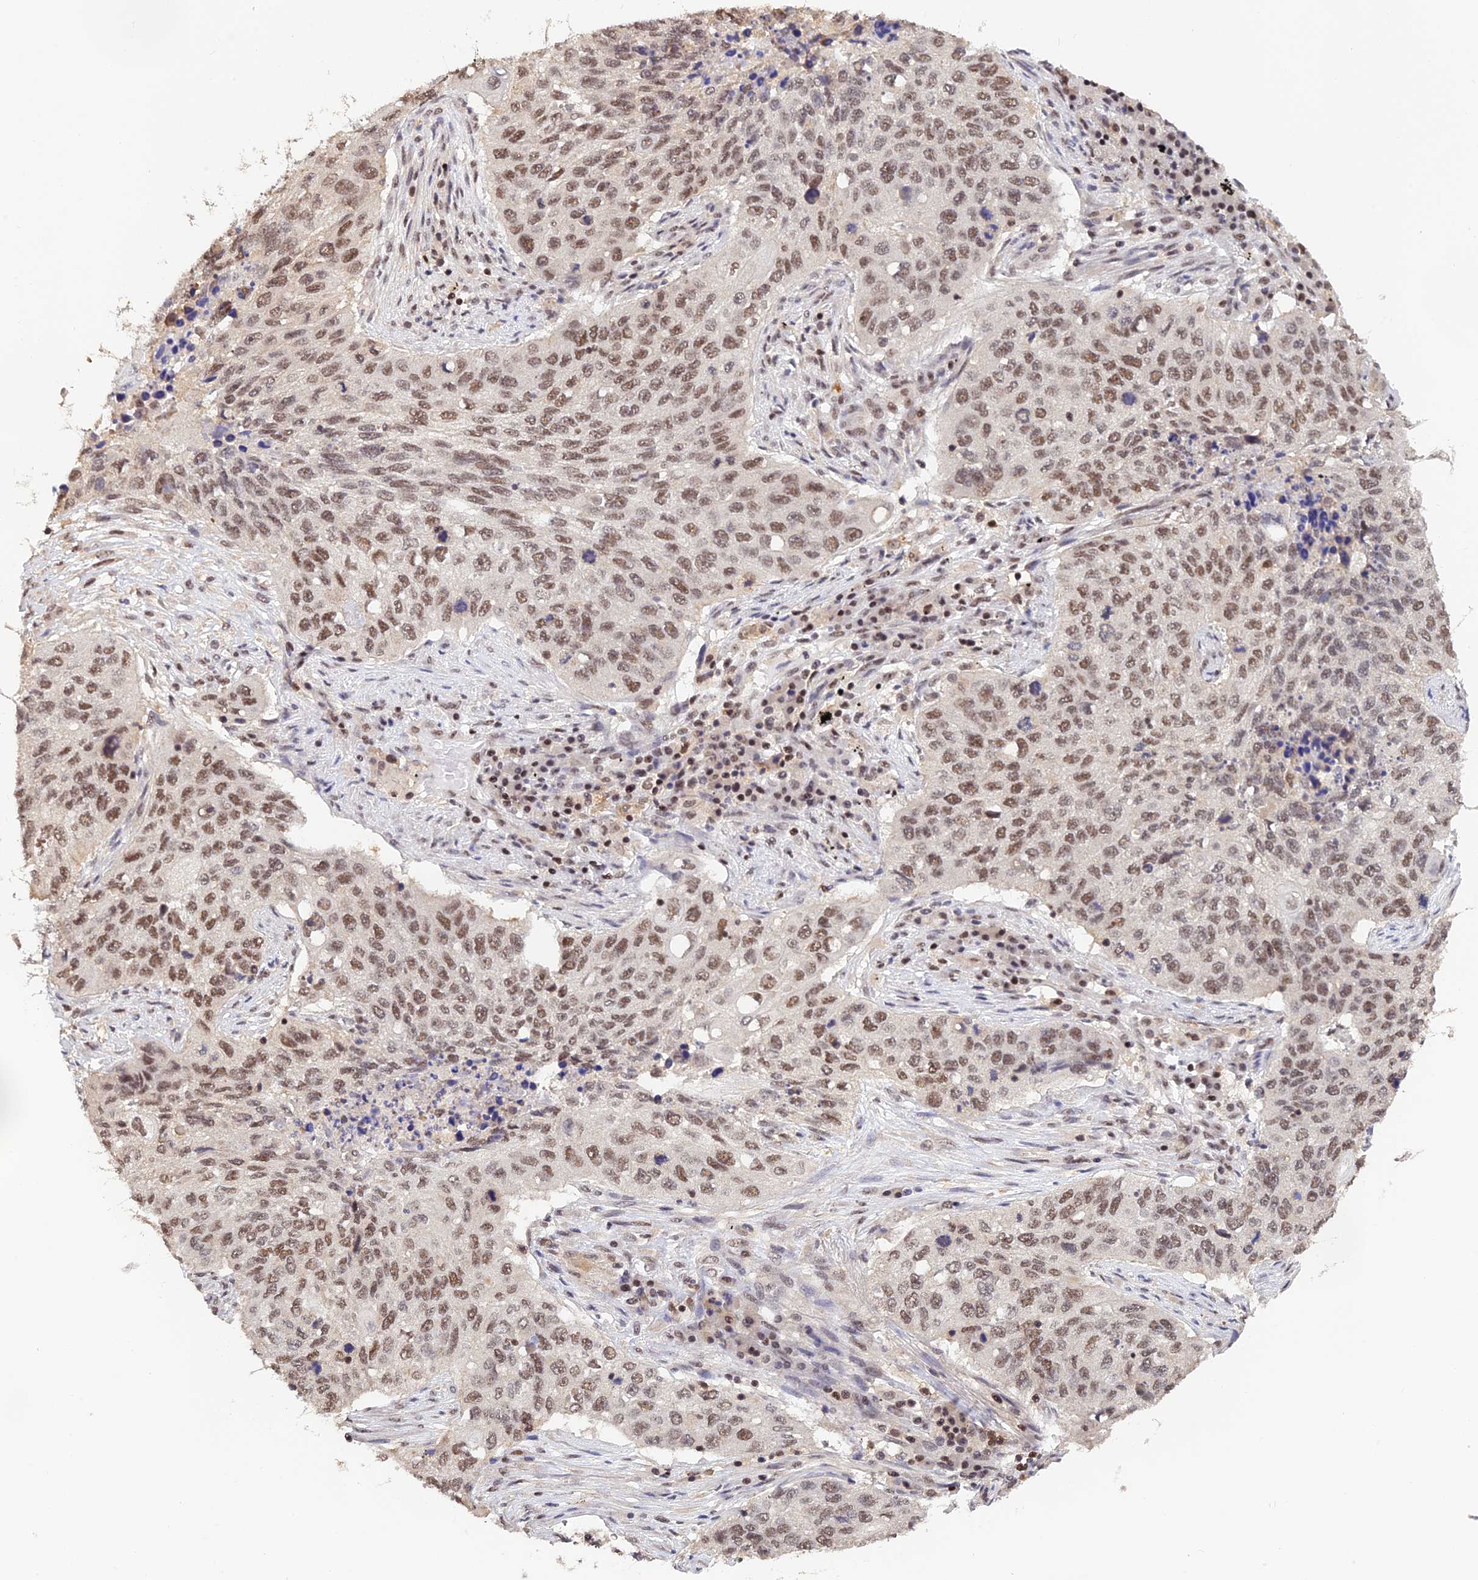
{"staining": {"intensity": "moderate", "quantity": ">75%", "location": "nuclear"}, "tissue": "lung cancer", "cell_type": "Tumor cells", "image_type": "cancer", "snomed": [{"axis": "morphology", "description": "Squamous cell carcinoma, NOS"}, {"axis": "topography", "description": "Lung"}], "caption": "Approximately >75% of tumor cells in squamous cell carcinoma (lung) demonstrate moderate nuclear protein staining as visualized by brown immunohistochemical staining.", "gene": "THAP11", "patient": {"sex": "female", "age": 63}}